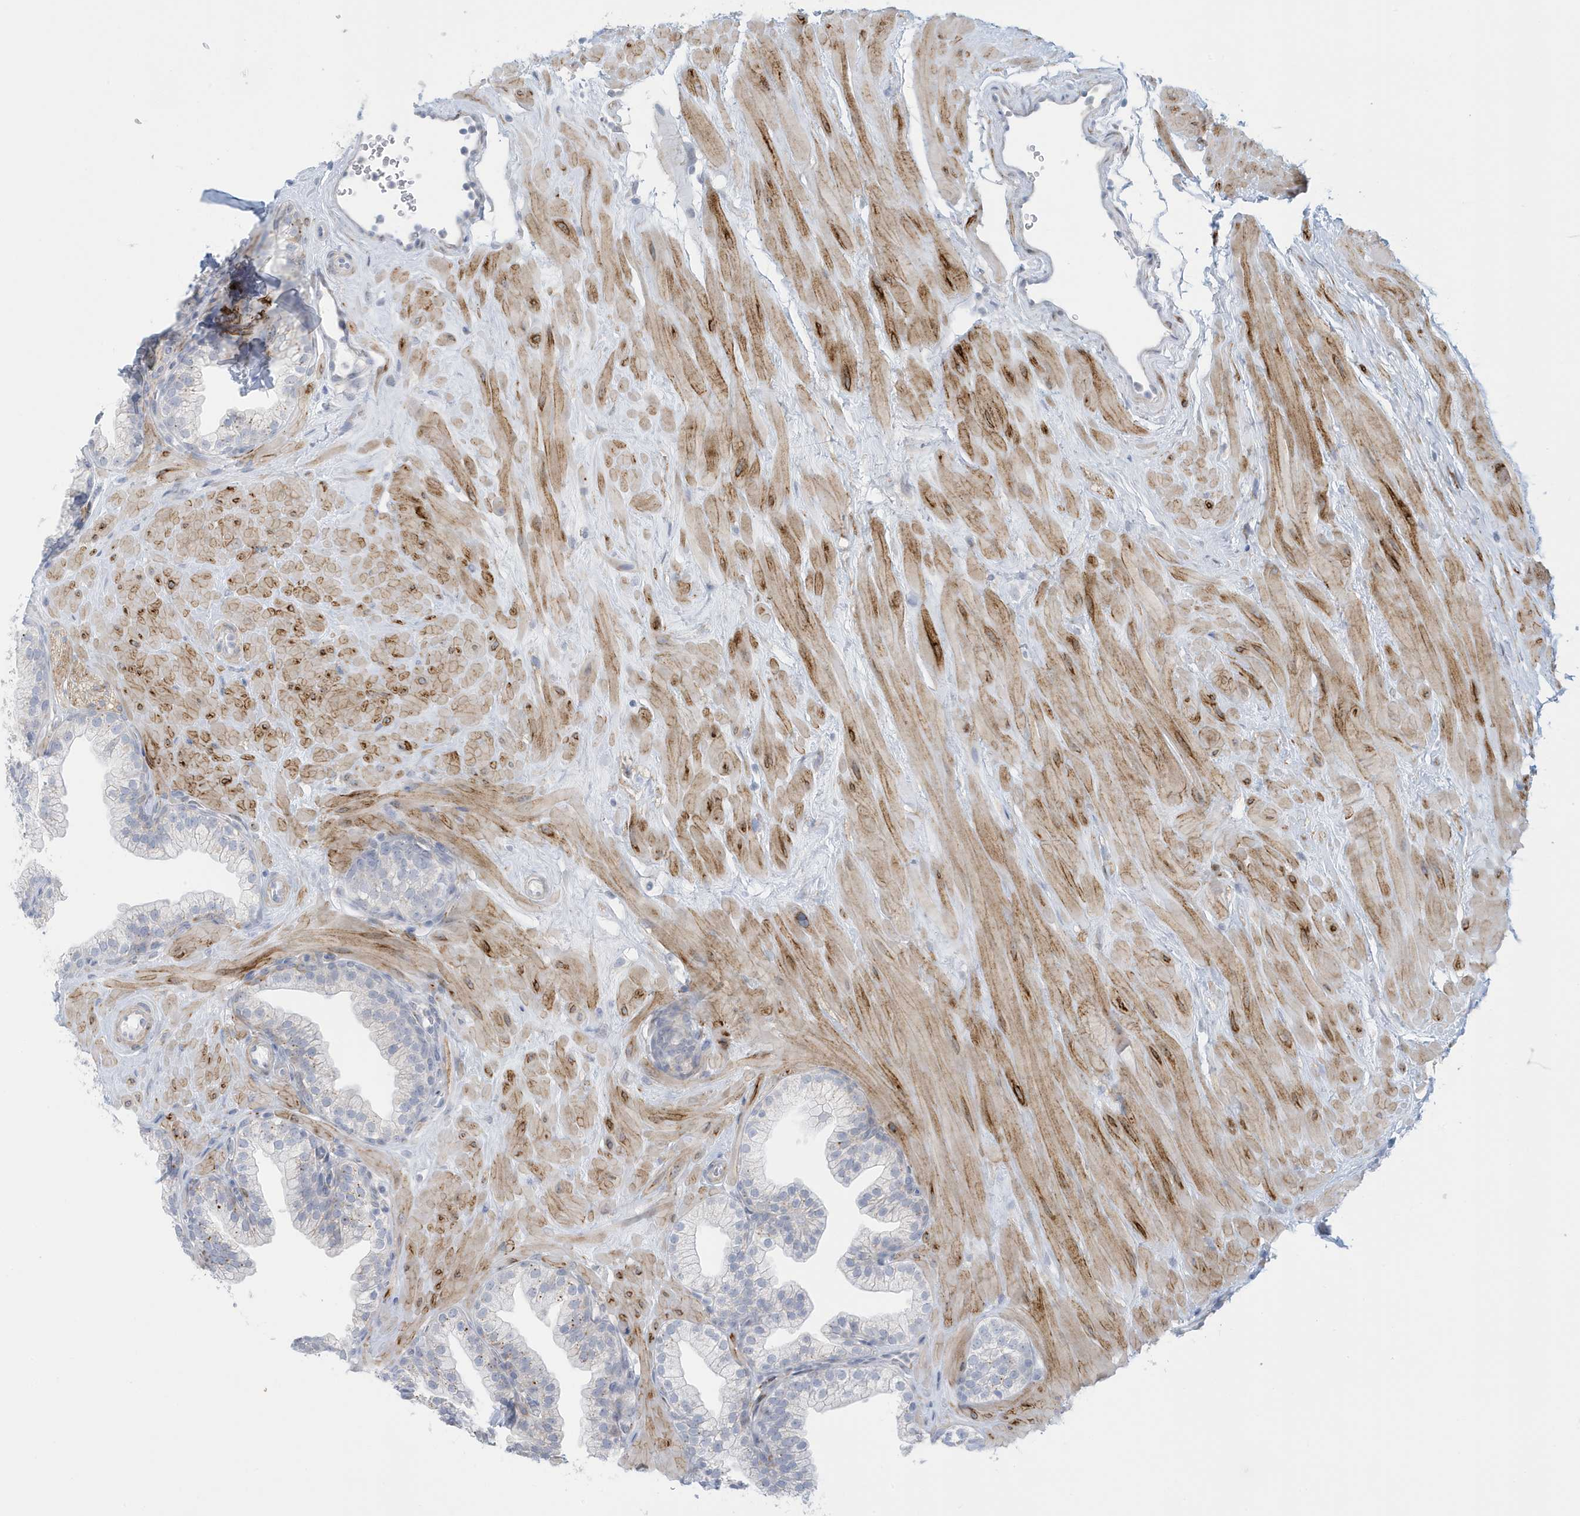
{"staining": {"intensity": "negative", "quantity": "none", "location": "none"}, "tissue": "prostate", "cell_type": "Glandular cells", "image_type": "normal", "snomed": [{"axis": "morphology", "description": "Normal tissue, NOS"}, {"axis": "morphology", "description": "Urothelial carcinoma, Low grade"}, {"axis": "topography", "description": "Urinary bladder"}, {"axis": "topography", "description": "Prostate"}], "caption": "The IHC image has no significant staining in glandular cells of prostate.", "gene": "PERM1", "patient": {"sex": "male", "age": 60}}